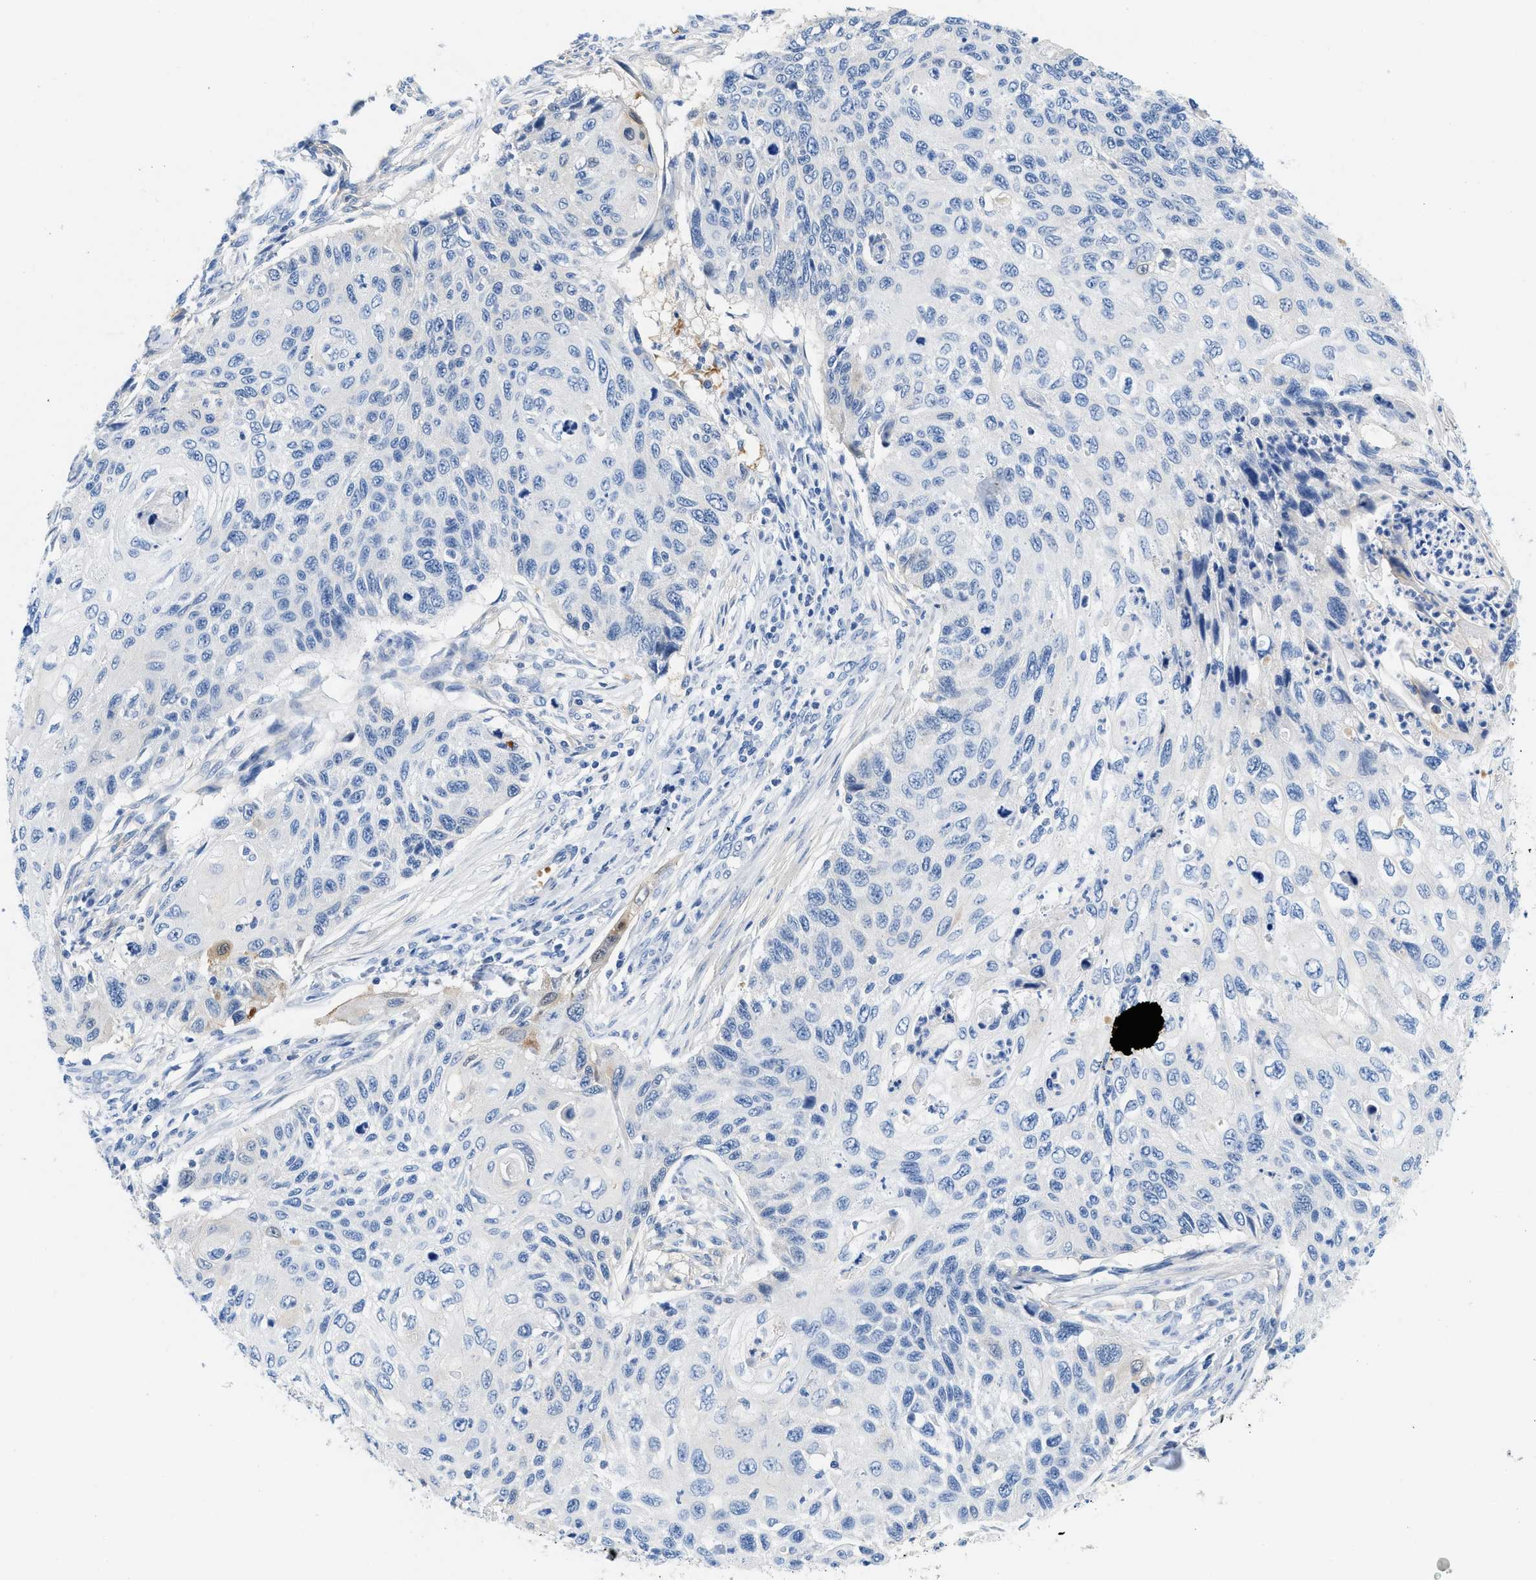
{"staining": {"intensity": "negative", "quantity": "none", "location": "none"}, "tissue": "cervical cancer", "cell_type": "Tumor cells", "image_type": "cancer", "snomed": [{"axis": "morphology", "description": "Squamous cell carcinoma, NOS"}, {"axis": "topography", "description": "Cervix"}], "caption": "DAB immunohistochemical staining of cervical cancer (squamous cell carcinoma) demonstrates no significant positivity in tumor cells.", "gene": "BPGM", "patient": {"sex": "female", "age": 70}}